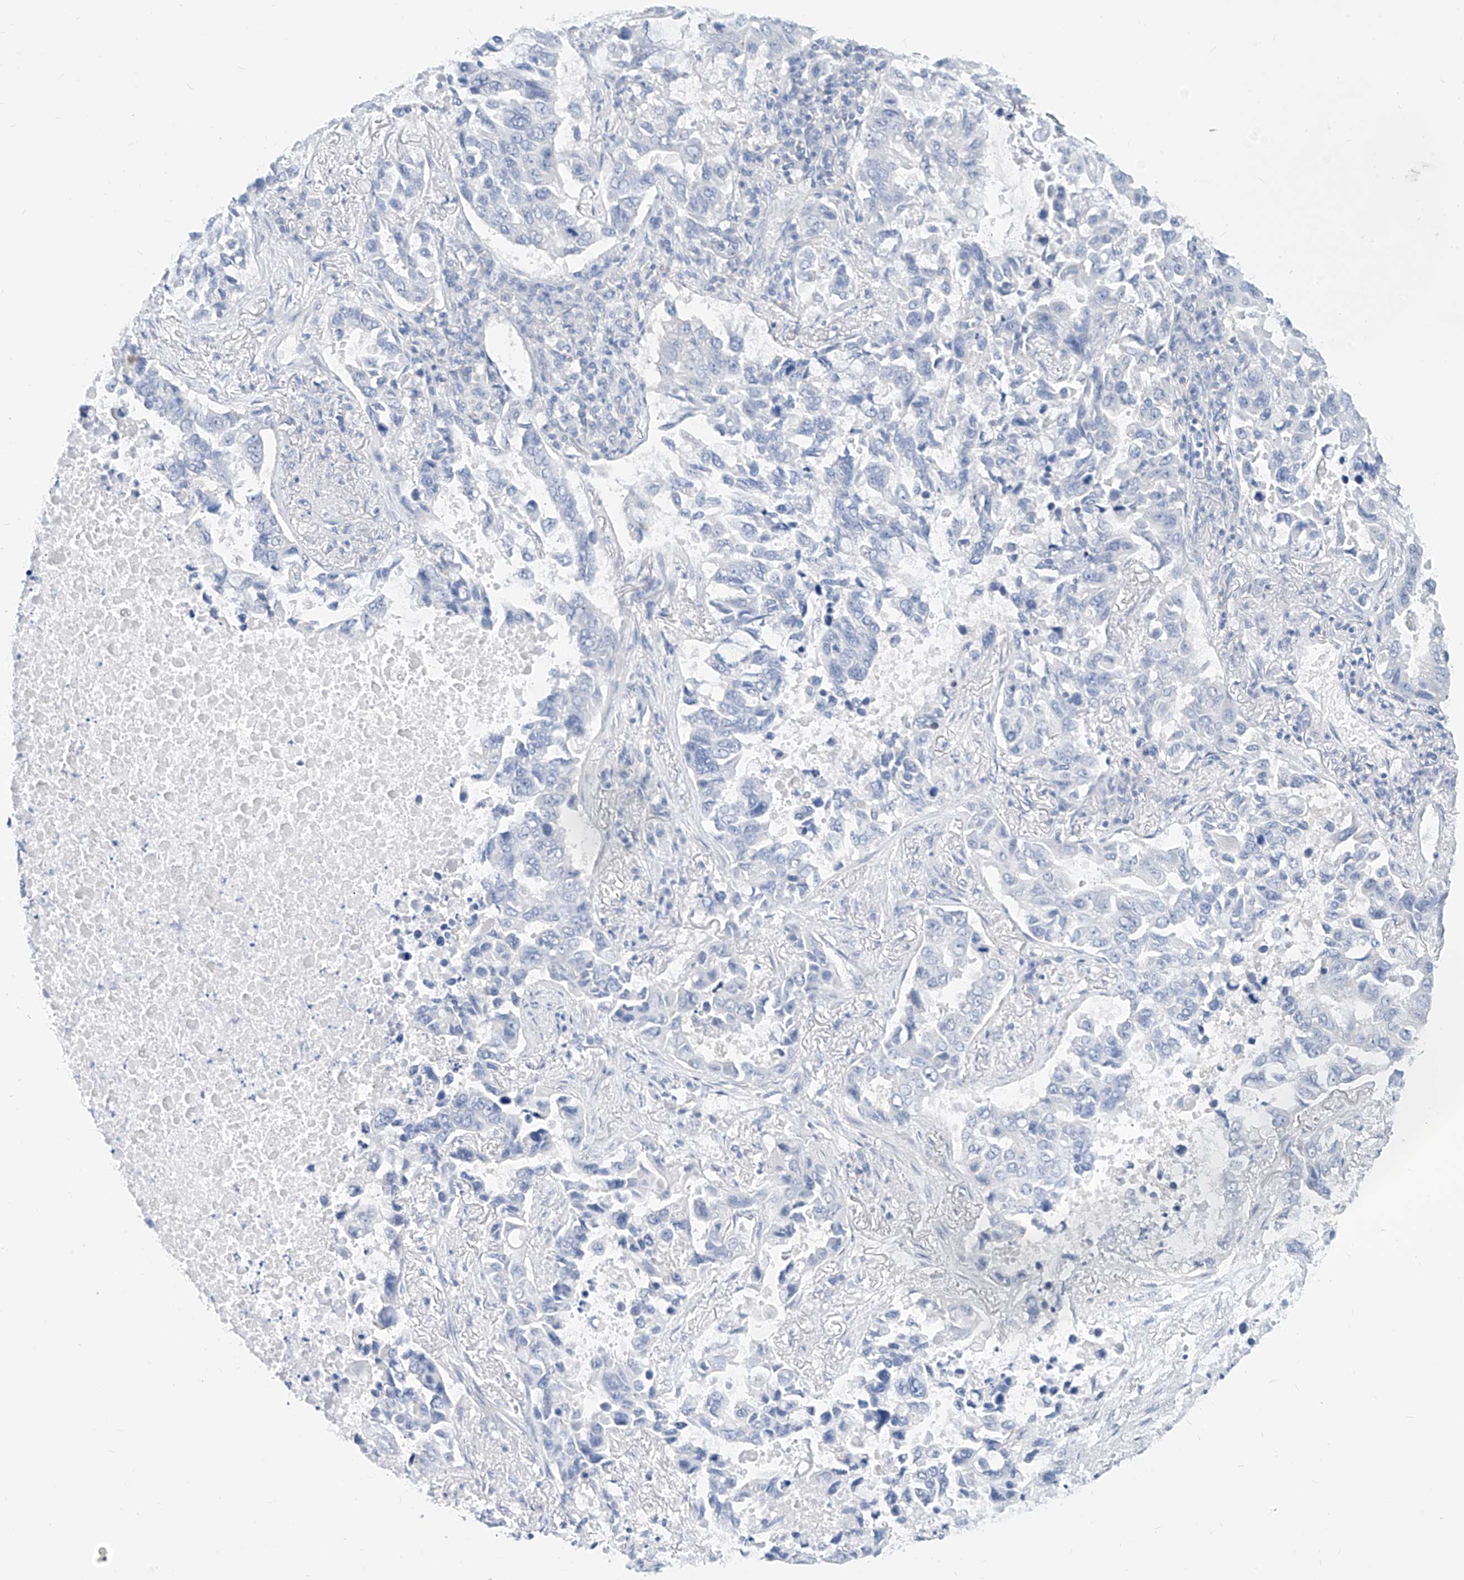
{"staining": {"intensity": "negative", "quantity": "none", "location": "none"}, "tissue": "lung cancer", "cell_type": "Tumor cells", "image_type": "cancer", "snomed": [{"axis": "morphology", "description": "Adenocarcinoma, NOS"}, {"axis": "topography", "description": "Lung"}], "caption": "DAB immunohistochemical staining of lung cancer (adenocarcinoma) displays no significant staining in tumor cells.", "gene": "ZZEF1", "patient": {"sex": "male", "age": 64}}